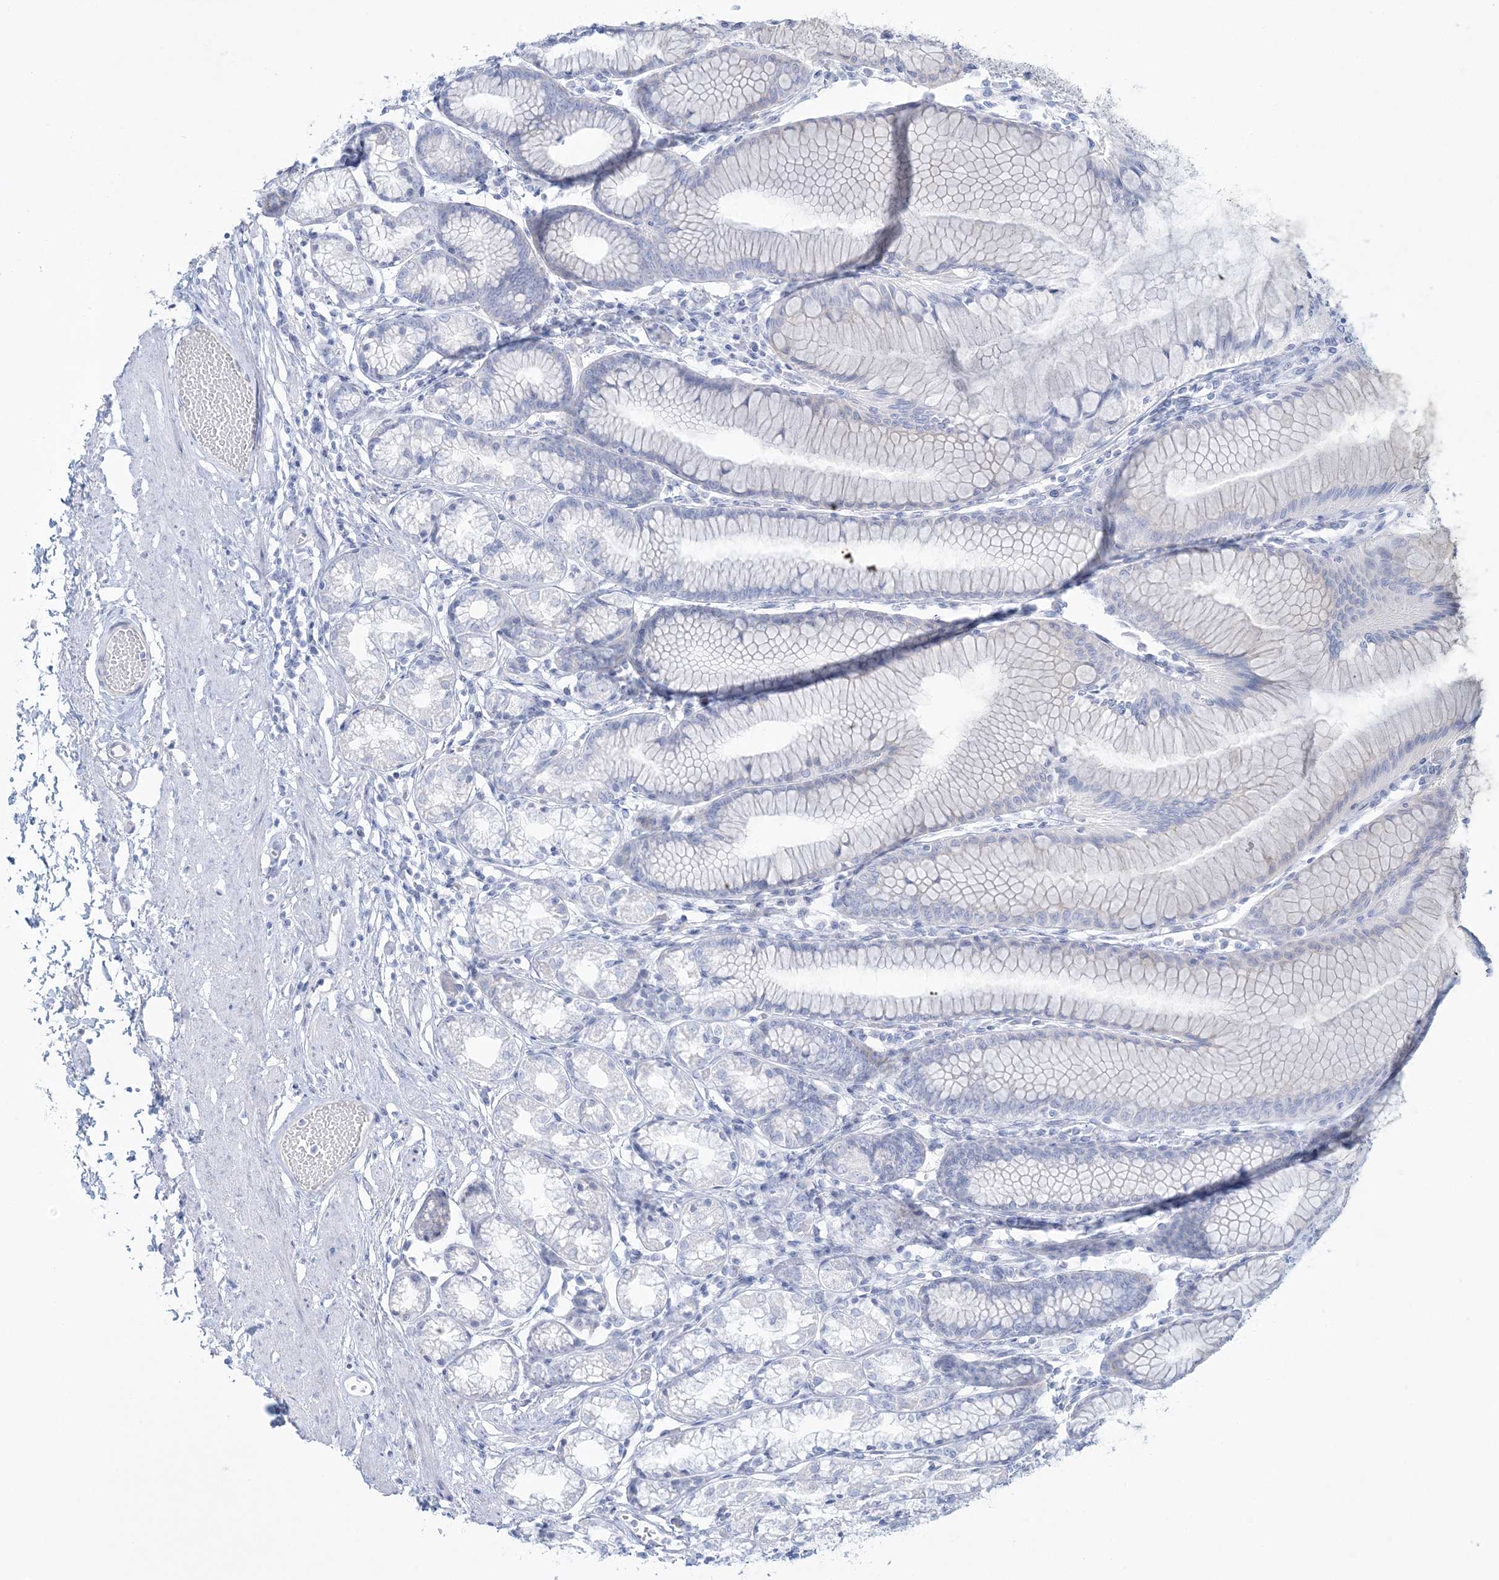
{"staining": {"intensity": "negative", "quantity": "none", "location": "none"}, "tissue": "stomach", "cell_type": "Glandular cells", "image_type": "normal", "snomed": [{"axis": "morphology", "description": "Normal tissue, NOS"}, {"axis": "topography", "description": "Stomach"}], "caption": "Histopathology image shows no protein staining in glandular cells of benign stomach.", "gene": "ADGB", "patient": {"sex": "female", "age": 57}}